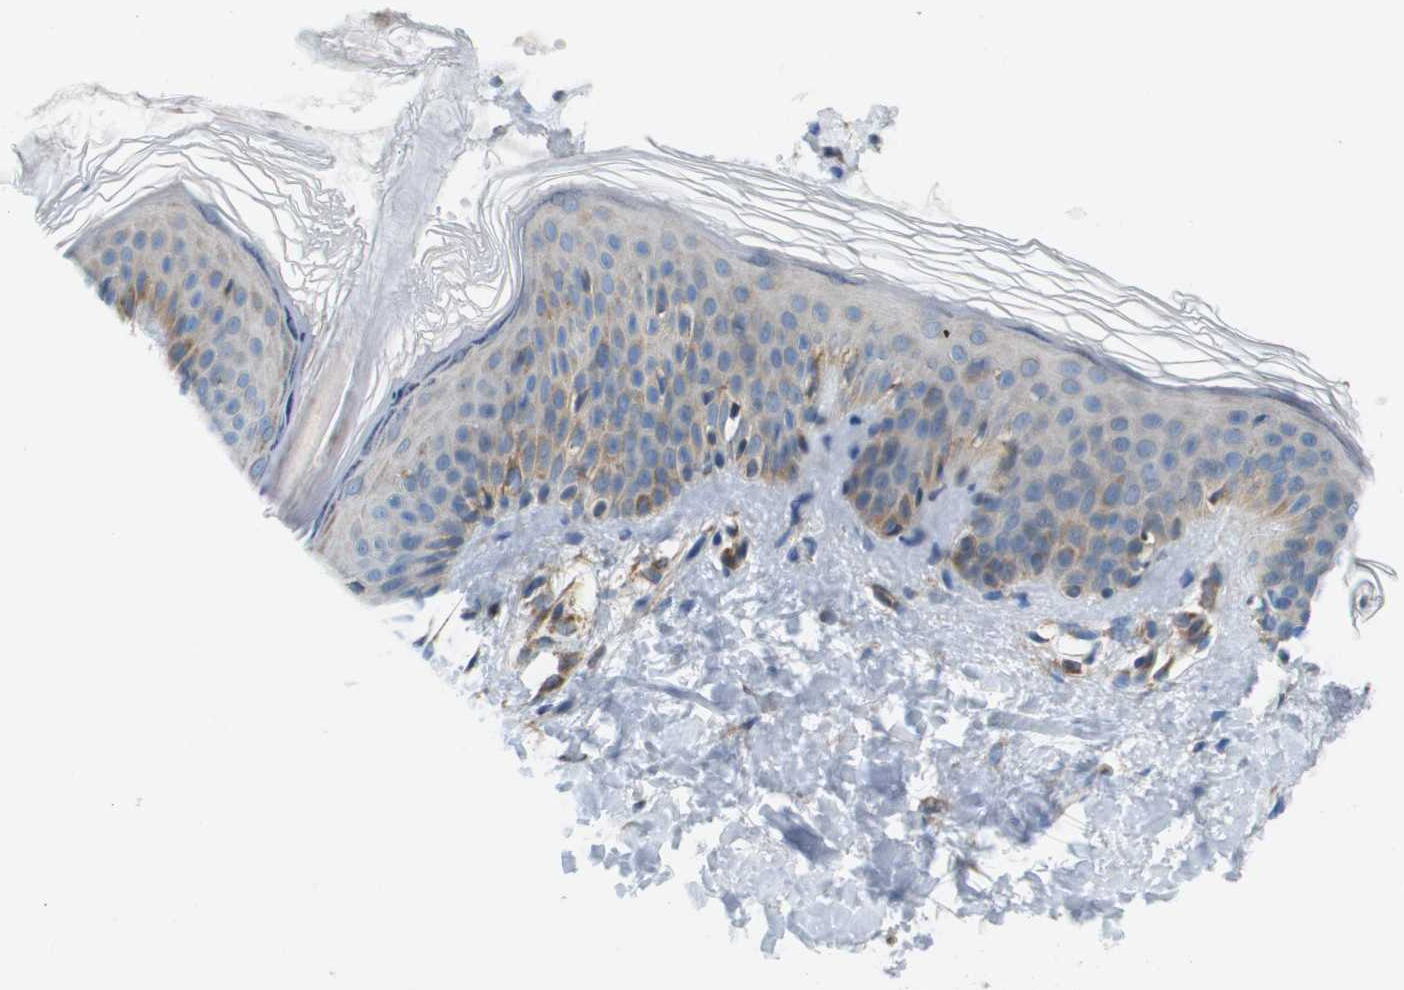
{"staining": {"intensity": "moderate", "quantity": ">75%", "location": "cytoplasmic/membranous"}, "tissue": "skin", "cell_type": "Fibroblasts", "image_type": "normal", "snomed": [{"axis": "morphology", "description": "Normal tissue, NOS"}, {"axis": "topography", "description": "Skin"}], "caption": "Immunohistochemistry of benign skin shows medium levels of moderate cytoplasmic/membranous expression in about >75% of fibroblasts.", "gene": "TAOK3", "patient": {"sex": "male", "age": 40}}